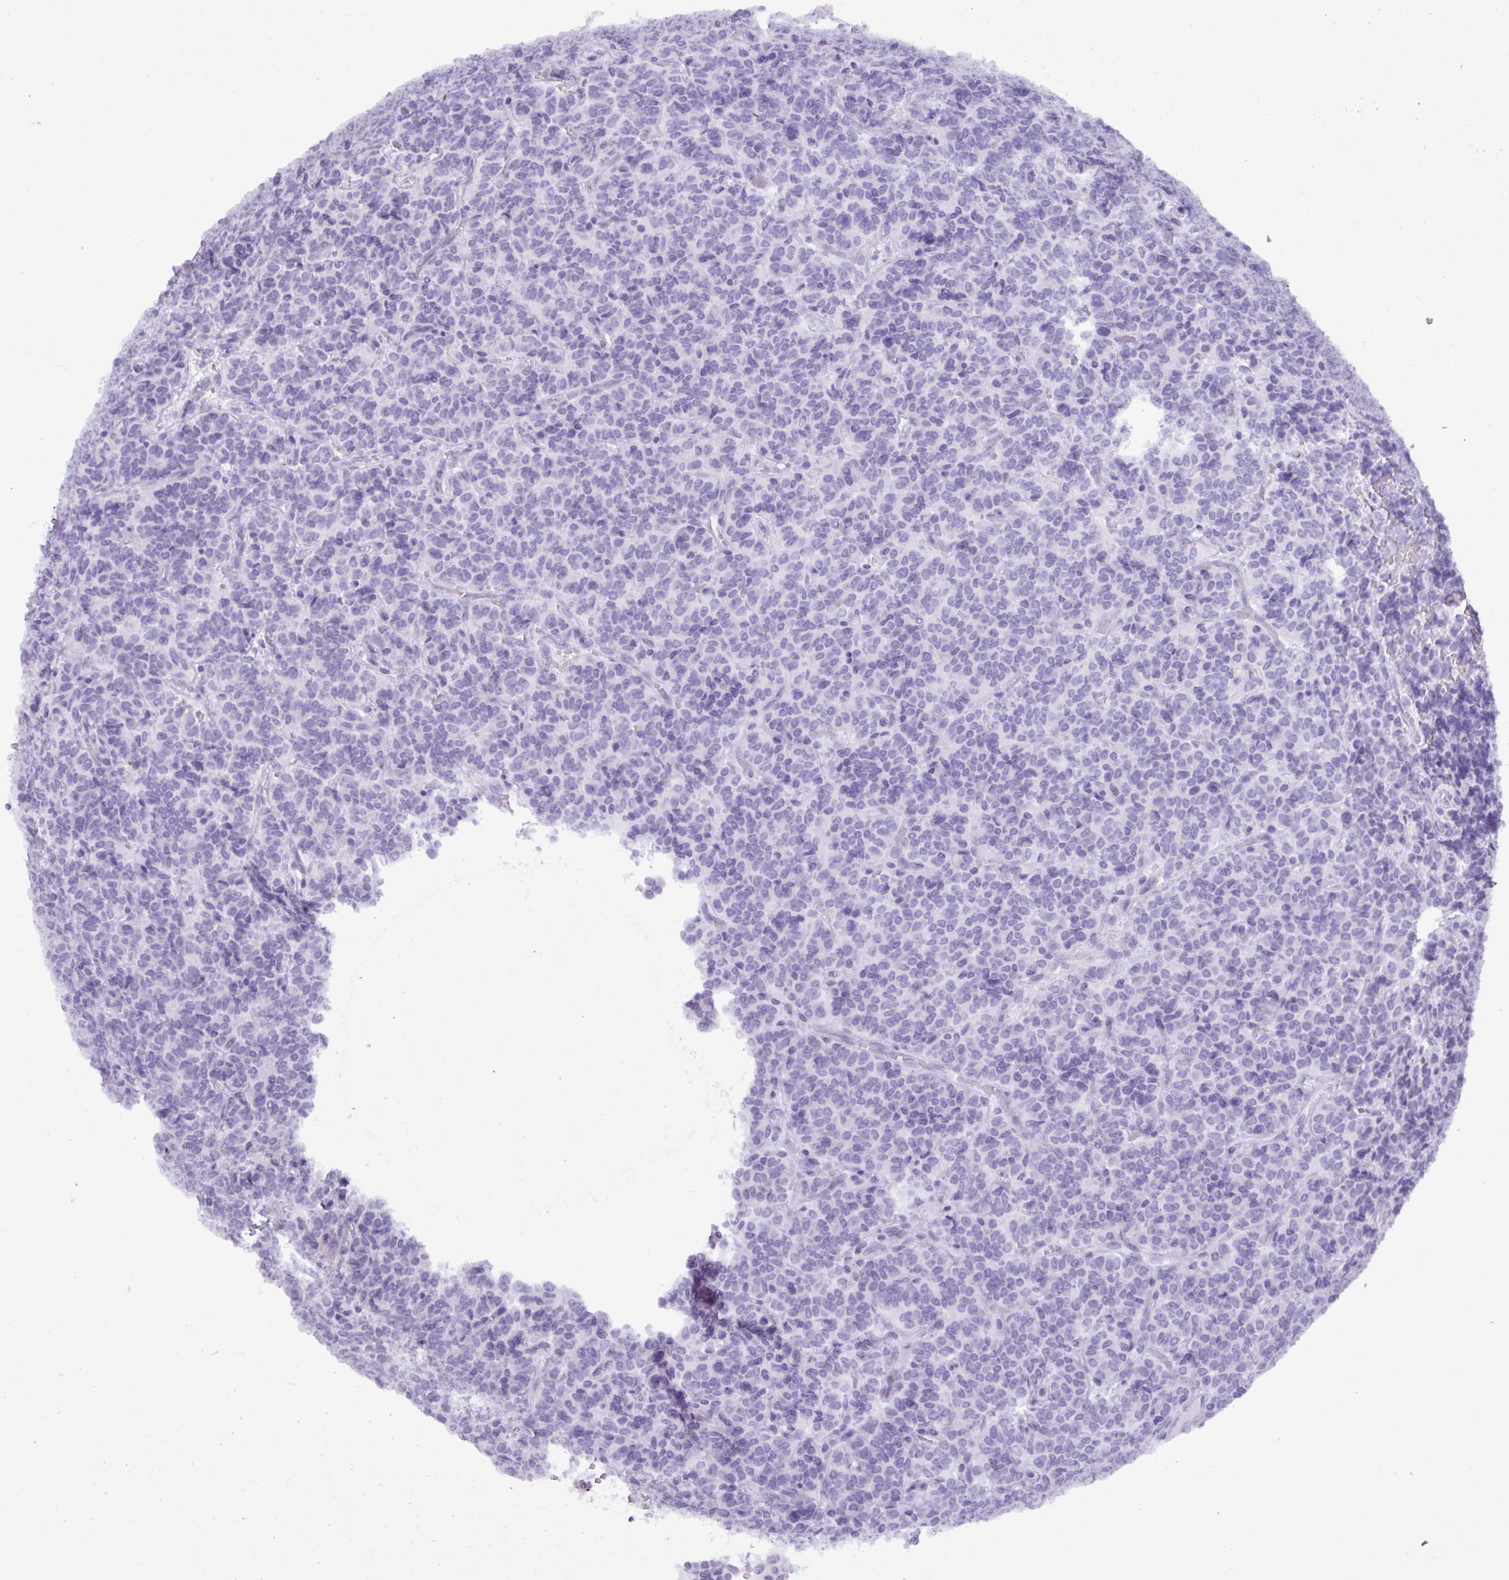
{"staining": {"intensity": "negative", "quantity": "none", "location": "none"}, "tissue": "carcinoid", "cell_type": "Tumor cells", "image_type": "cancer", "snomed": [{"axis": "morphology", "description": "Carcinoid, malignant, NOS"}, {"axis": "topography", "description": "Pancreas"}], "caption": "DAB immunohistochemical staining of human malignant carcinoid displays no significant expression in tumor cells. The staining is performed using DAB (3,3'-diaminobenzidine) brown chromogen with nuclei counter-stained in using hematoxylin.", "gene": "C4orf33", "patient": {"sex": "male", "age": 36}}